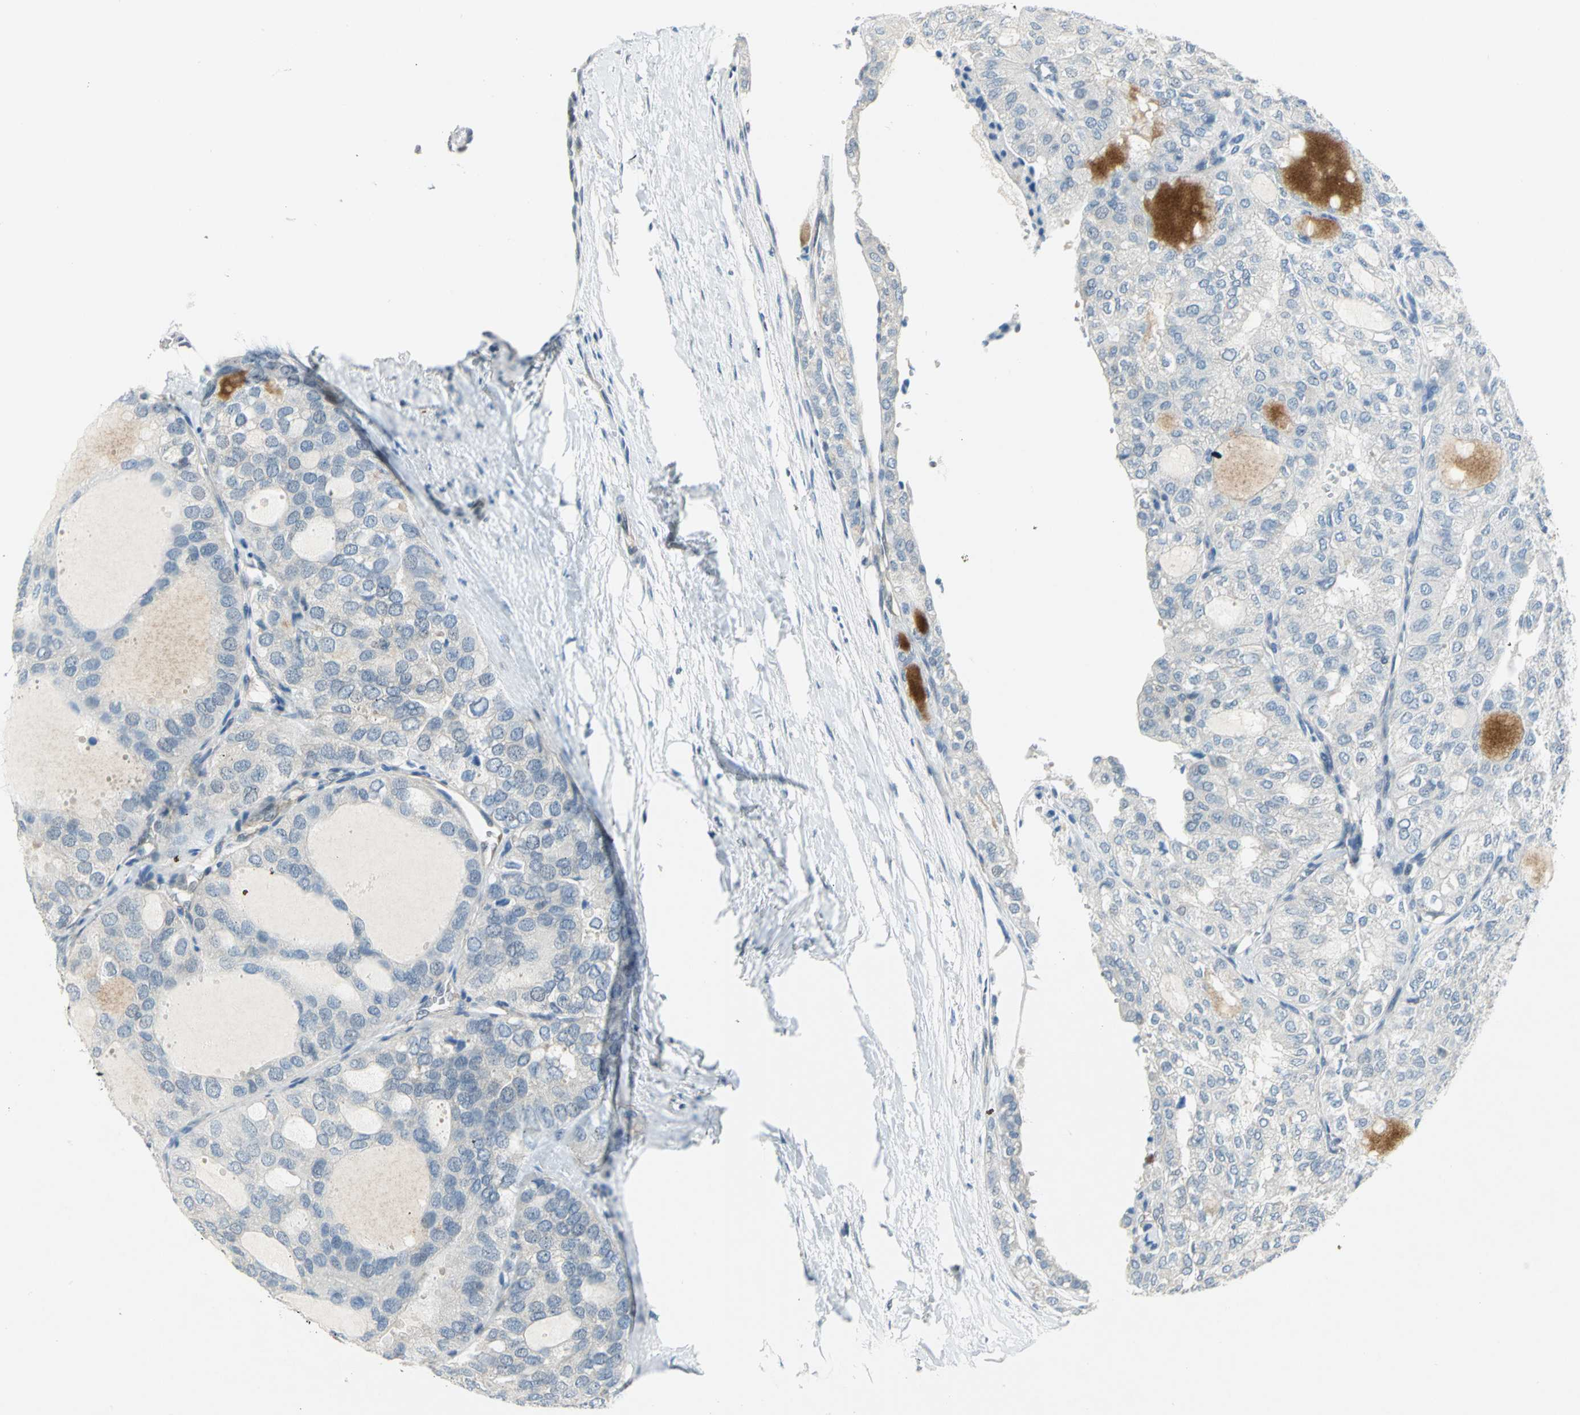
{"staining": {"intensity": "negative", "quantity": "none", "location": "none"}, "tissue": "thyroid cancer", "cell_type": "Tumor cells", "image_type": "cancer", "snomed": [{"axis": "morphology", "description": "Follicular adenoma carcinoma, NOS"}, {"axis": "topography", "description": "Thyroid gland"}], "caption": "Immunohistochemistry (IHC) histopathology image of thyroid cancer stained for a protein (brown), which demonstrates no positivity in tumor cells.", "gene": "PIN1", "patient": {"sex": "male", "age": 75}}